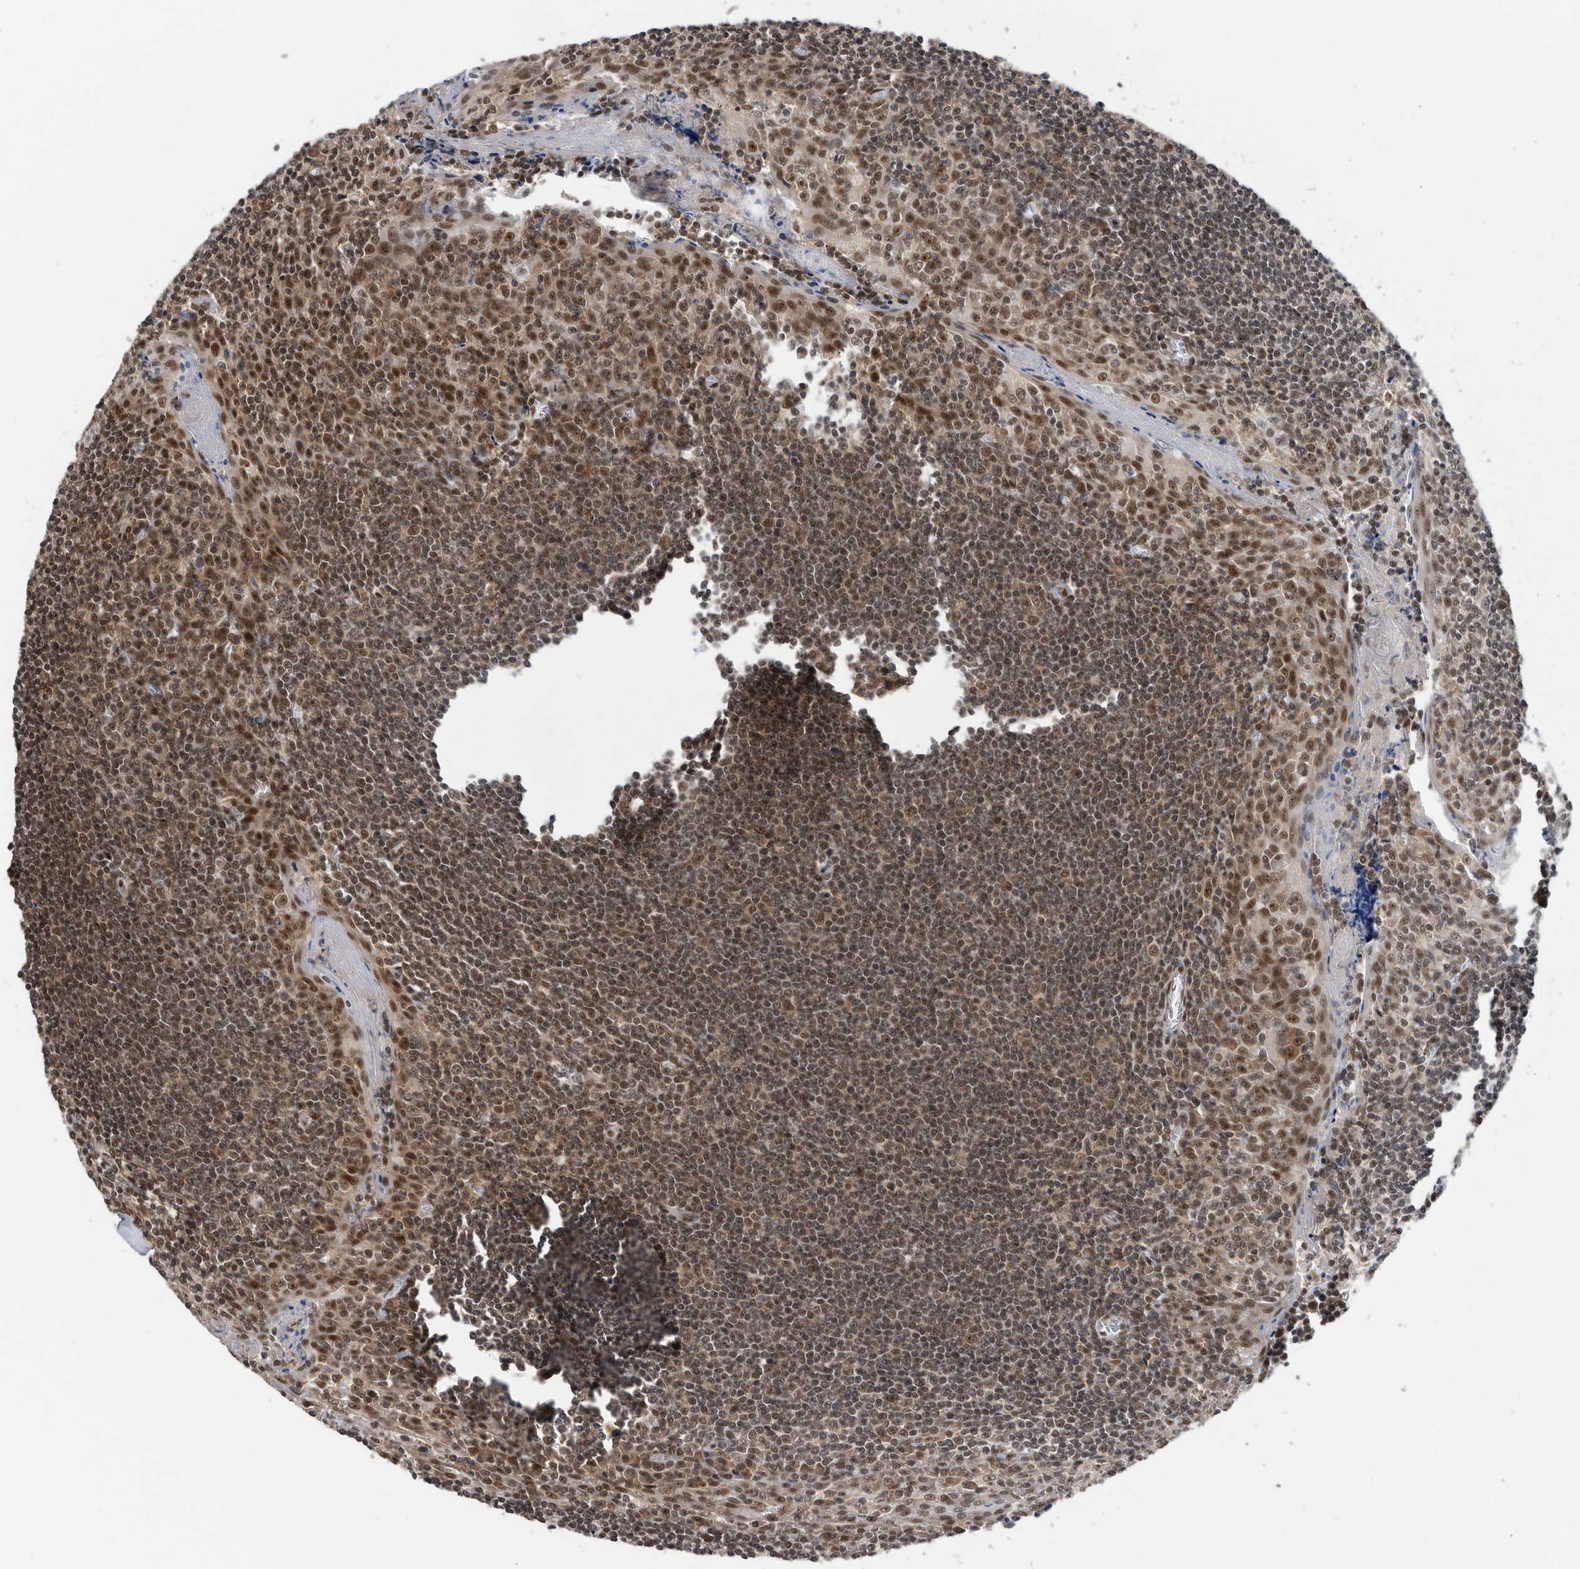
{"staining": {"intensity": "moderate", "quantity": ">75%", "location": "cytoplasmic/membranous,nuclear"}, "tissue": "tonsil", "cell_type": "Germinal center cells", "image_type": "normal", "snomed": [{"axis": "morphology", "description": "Normal tissue, NOS"}, {"axis": "topography", "description": "Tonsil"}], "caption": "Immunohistochemical staining of normal tonsil exhibits >75% levels of moderate cytoplasmic/membranous,nuclear protein staining in approximately >75% of germinal center cells.", "gene": "ZNF260", "patient": {"sex": "male", "age": 27}}